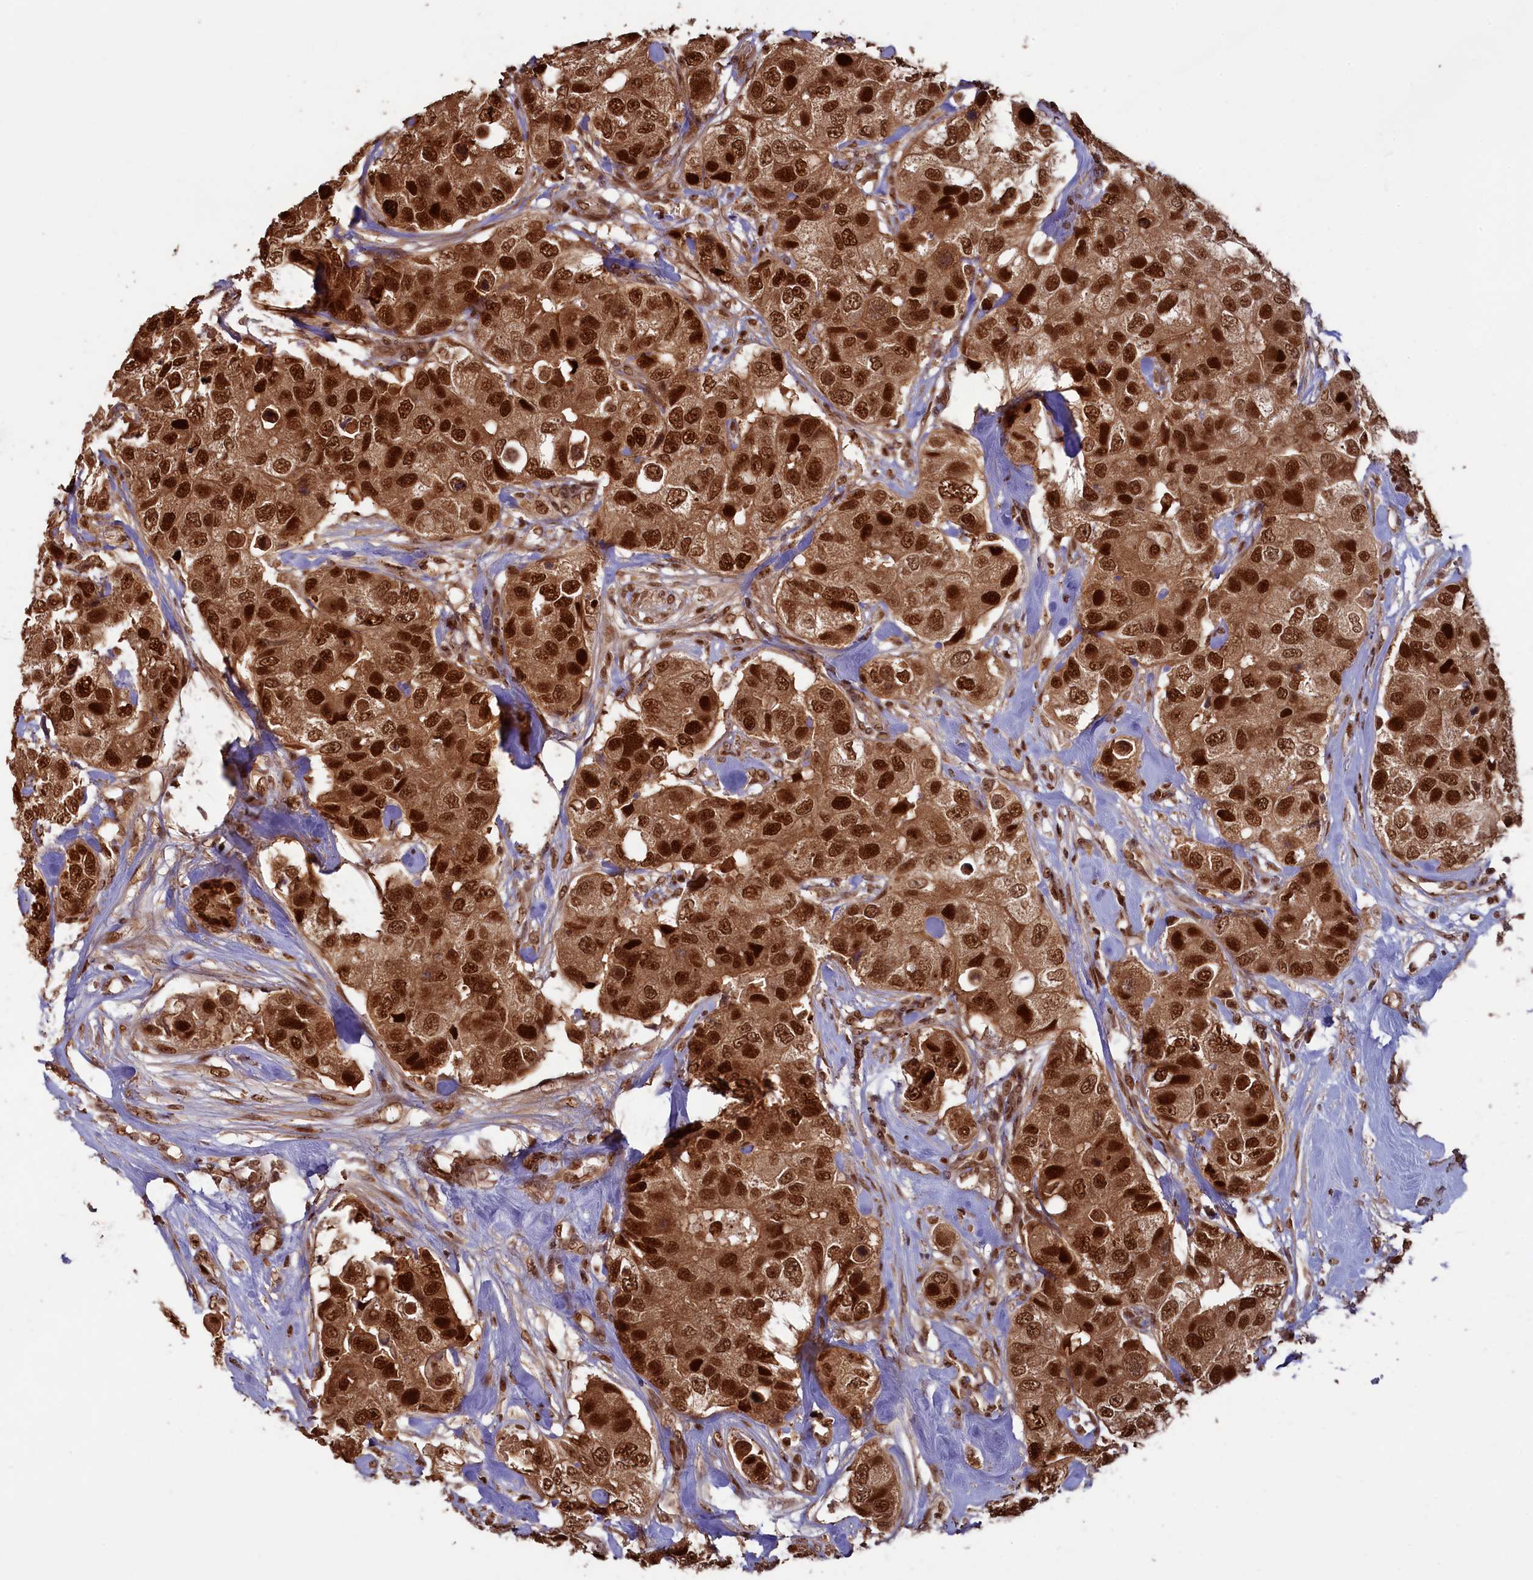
{"staining": {"intensity": "strong", "quantity": ">75%", "location": "cytoplasmic/membranous,nuclear"}, "tissue": "breast cancer", "cell_type": "Tumor cells", "image_type": "cancer", "snomed": [{"axis": "morphology", "description": "Duct carcinoma"}, {"axis": "topography", "description": "Breast"}], "caption": "Protein positivity by IHC displays strong cytoplasmic/membranous and nuclear positivity in approximately >75% of tumor cells in intraductal carcinoma (breast).", "gene": "NAE1", "patient": {"sex": "female", "age": 62}}